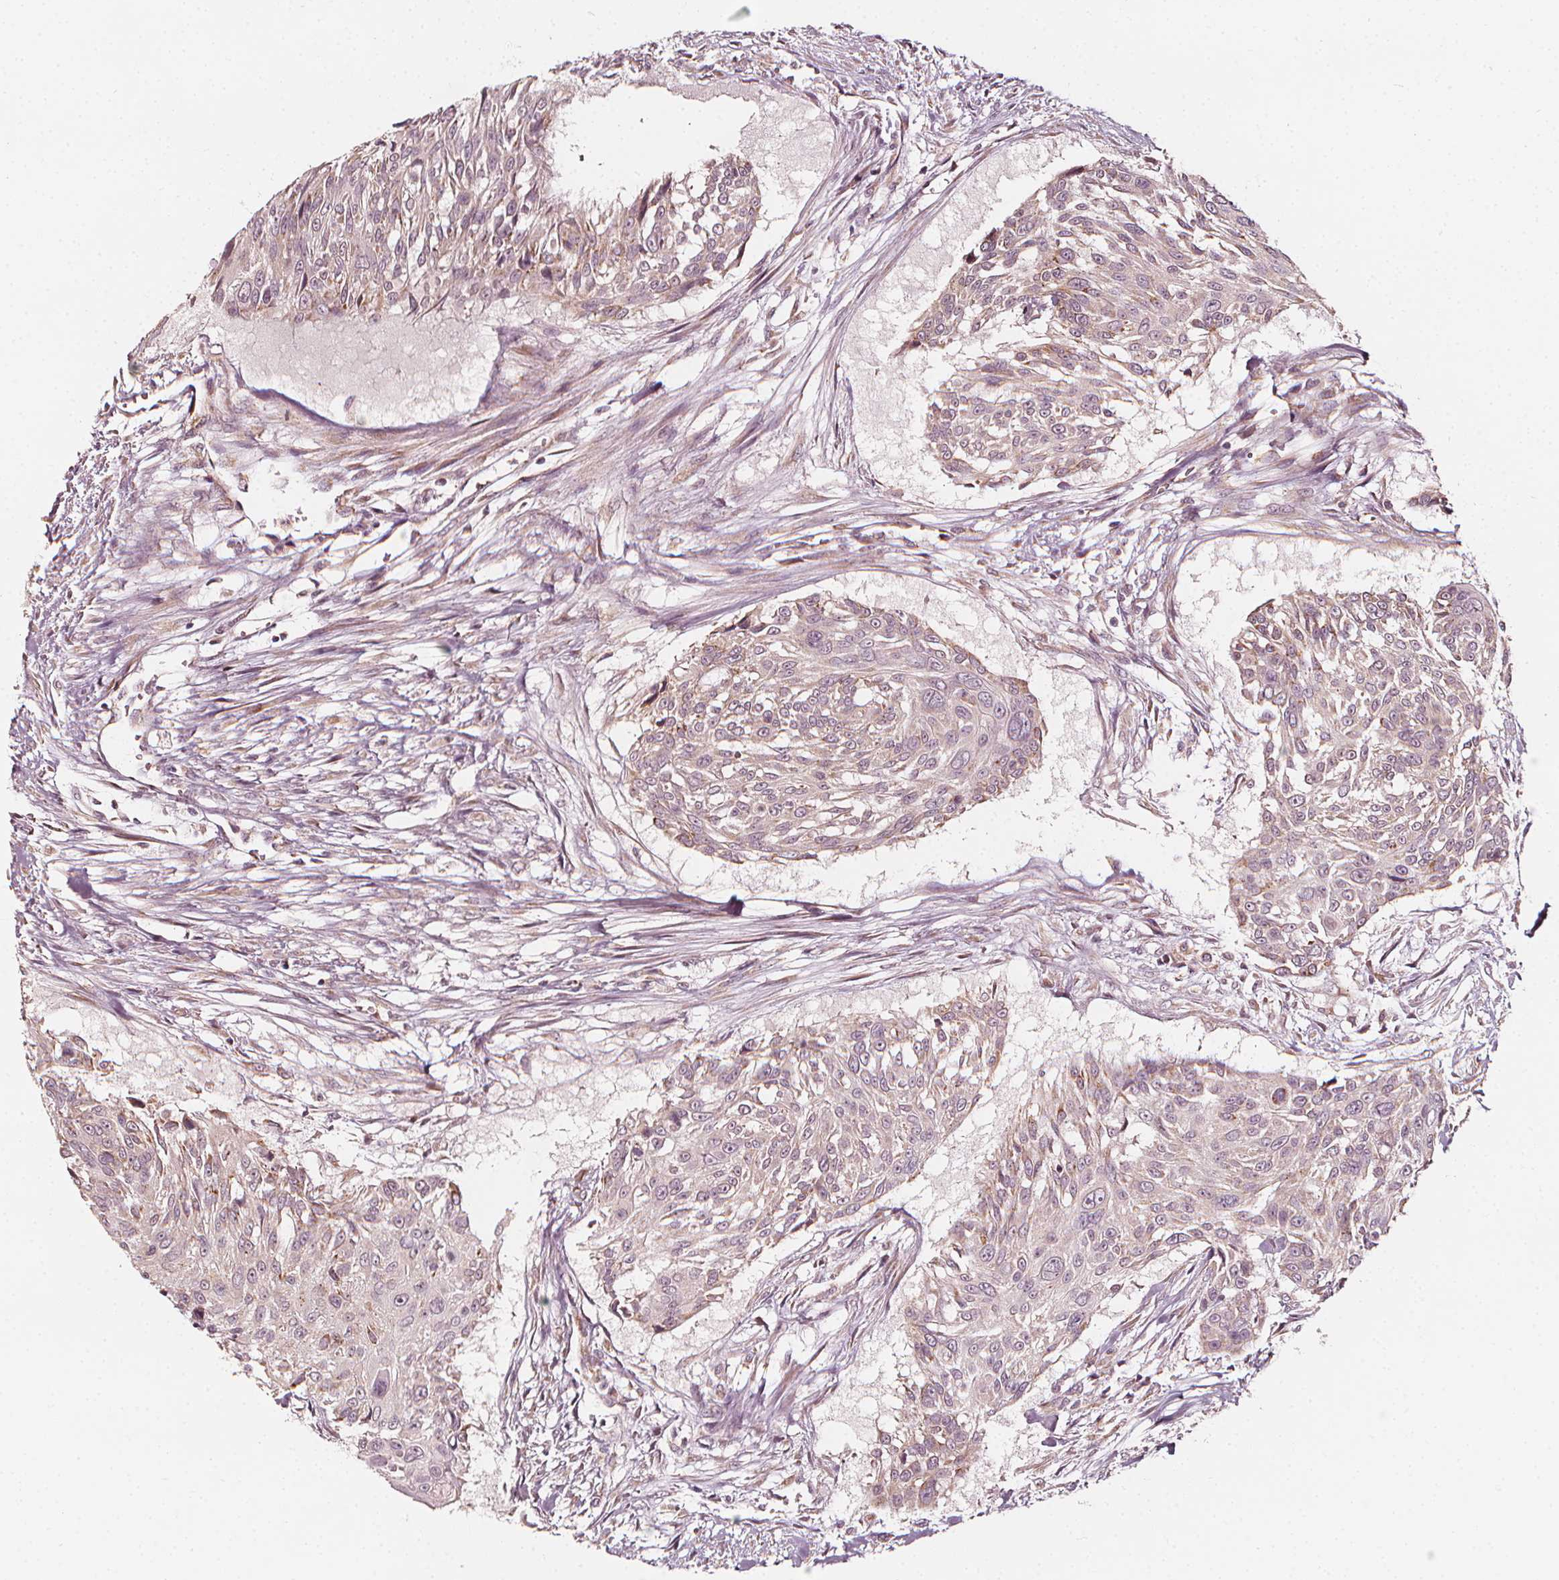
{"staining": {"intensity": "weak", "quantity": "<25%", "location": "cytoplasmic/membranous"}, "tissue": "urothelial cancer", "cell_type": "Tumor cells", "image_type": "cancer", "snomed": [{"axis": "morphology", "description": "Urothelial carcinoma, NOS"}, {"axis": "topography", "description": "Urinary bladder"}], "caption": "The image reveals no staining of tumor cells in transitional cell carcinoma. The staining is performed using DAB brown chromogen with nuclei counter-stained in using hematoxylin.", "gene": "NPC1L1", "patient": {"sex": "male", "age": 55}}